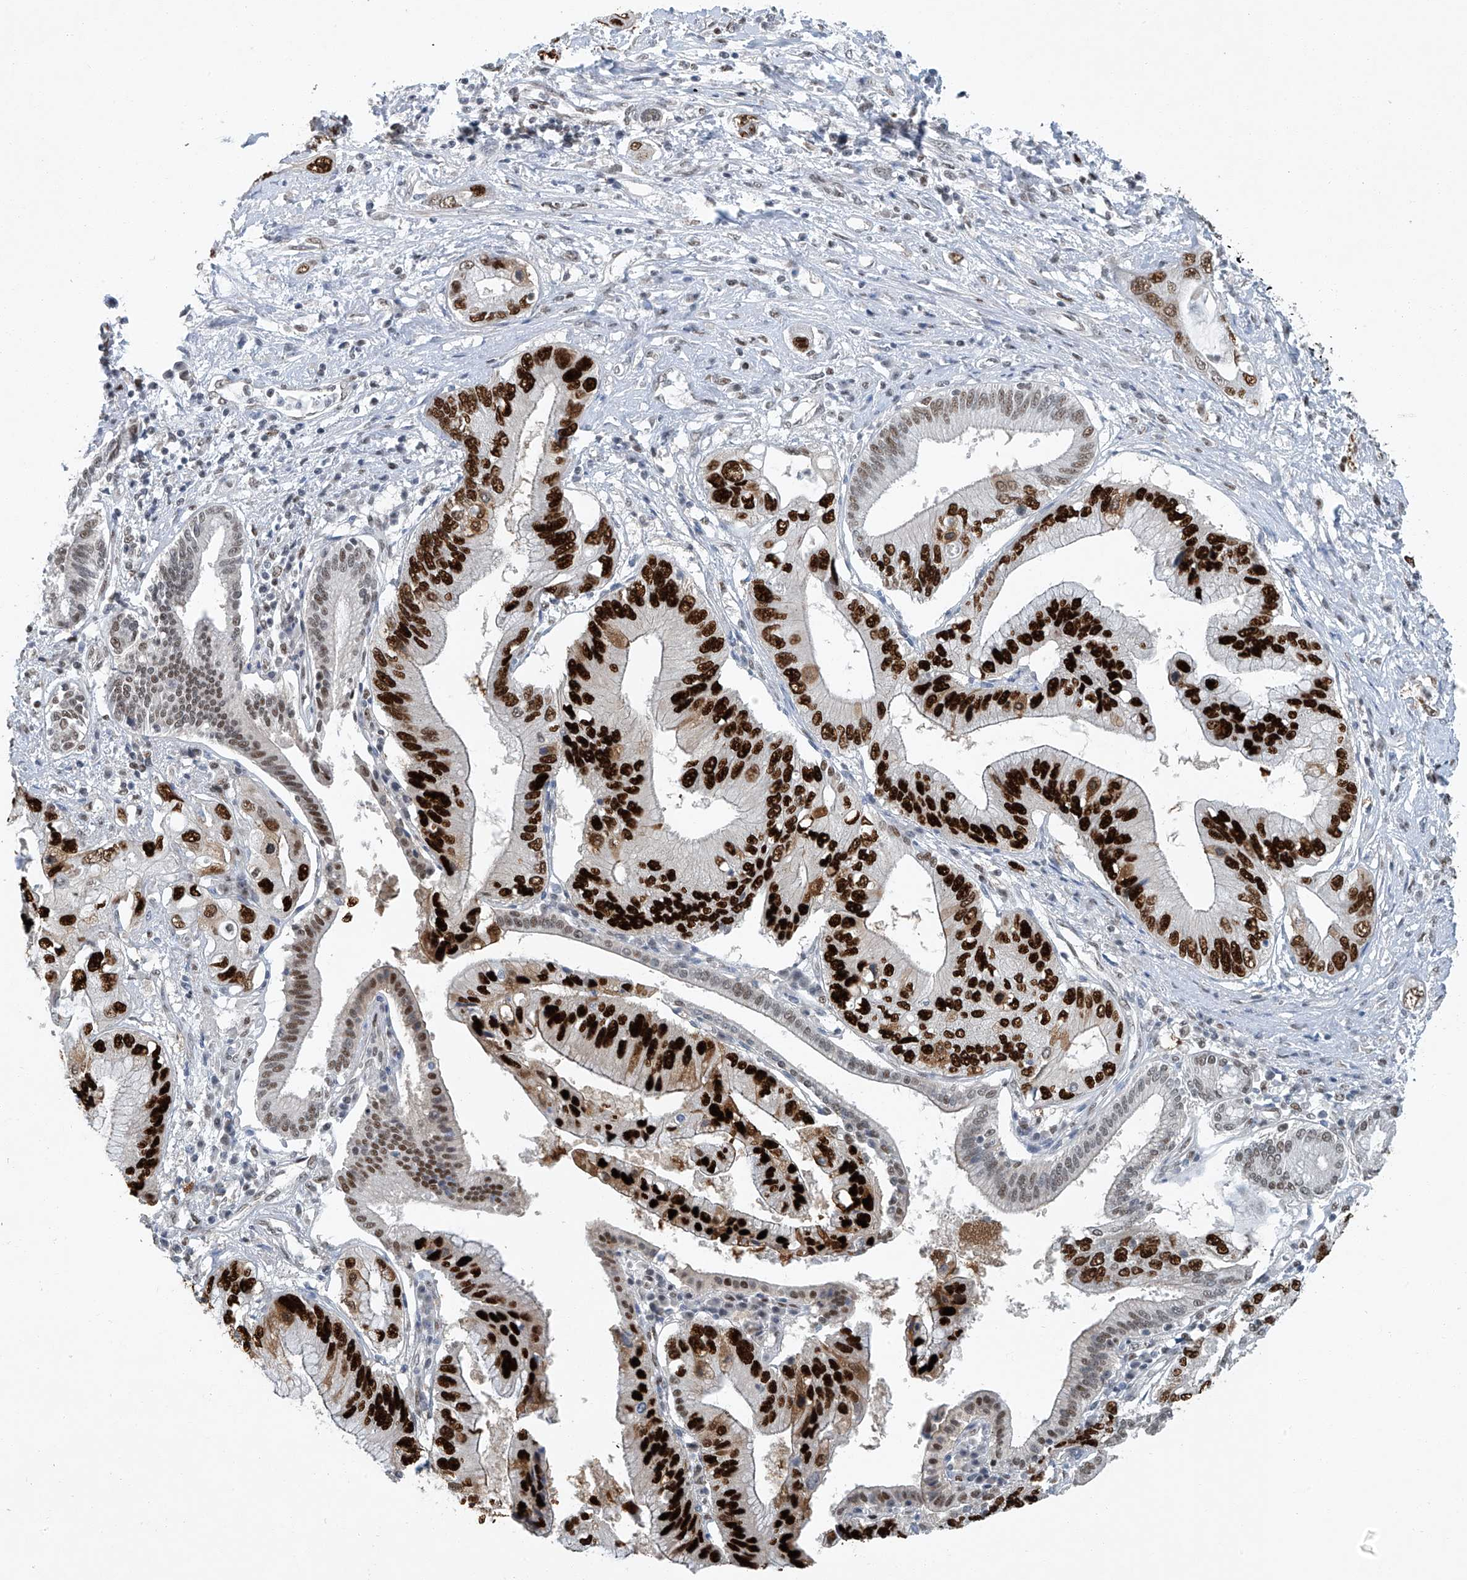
{"staining": {"intensity": "strong", "quantity": ">75%", "location": "nuclear"}, "tissue": "pancreatic cancer", "cell_type": "Tumor cells", "image_type": "cancer", "snomed": [{"axis": "morphology", "description": "Inflammation, NOS"}, {"axis": "morphology", "description": "Adenocarcinoma, NOS"}, {"axis": "topography", "description": "Pancreas"}], "caption": "Pancreatic cancer (adenocarcinoma) stained with DAB IHC shows high levels of strong nuclear positivity in about >75% of tumor cells.", "gene": "TAF8", "patient": {"sex": "female", "age": 56}}